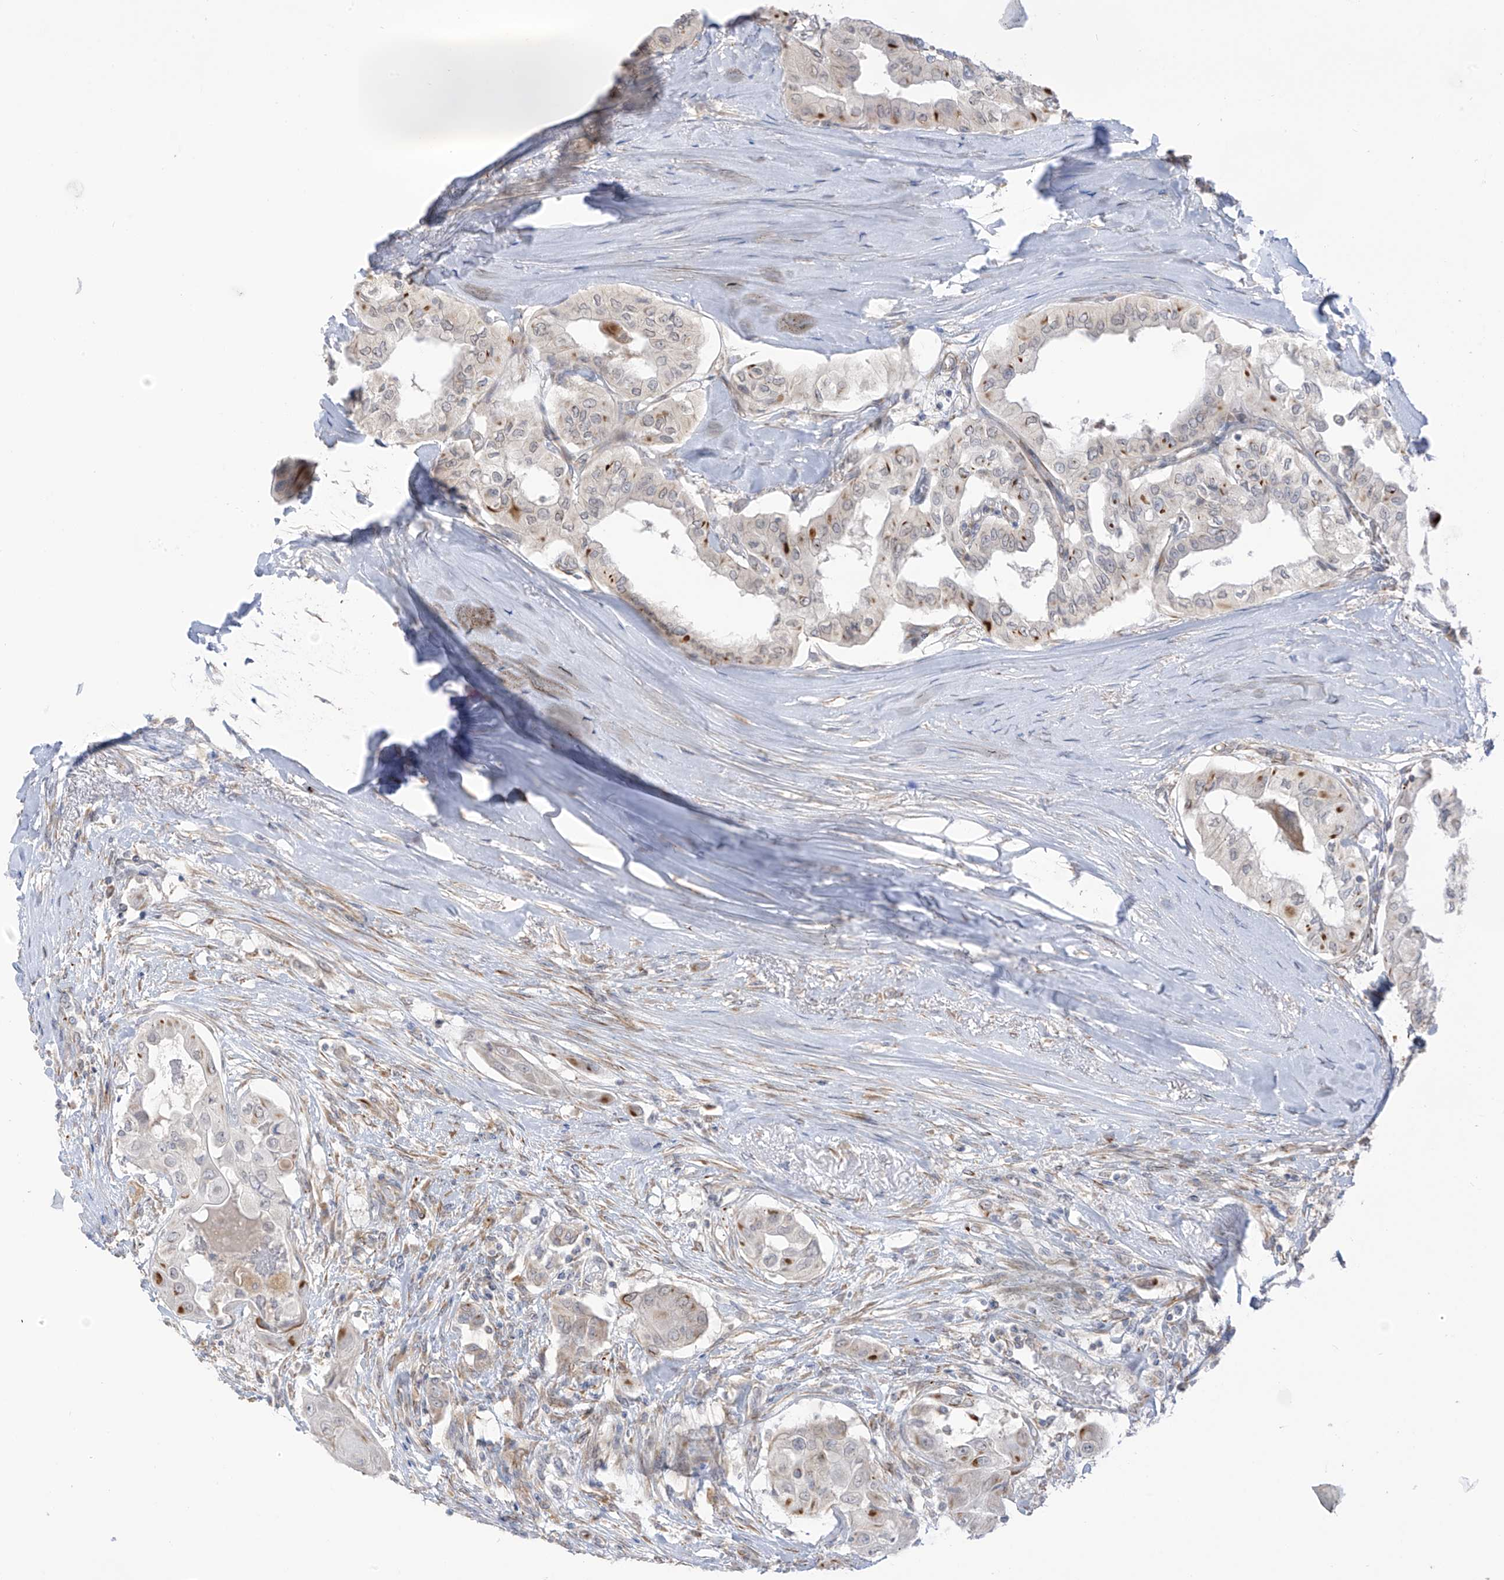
{"staining": {"intensity": "strong", "quantity": "<25%", "location": "cytoplasmic/membranous"}, "tissue": "thyroid cancer", "cell_type": "Tumor cells", "image_type": "cancer", "snomed": [{"axis": "morphology", "description": "Papillary adenocarcinoma, NOS"}, {"axis": "topography", "description": "Thyroid gland"}], "caption": "The immunohistochemical stain labels strong cytoplasmic/membranous positivity in tumor cells of thyroid cancer tissue.", "gene": "HS6ST2", "patient": {"sex": "female", "age": 59}}